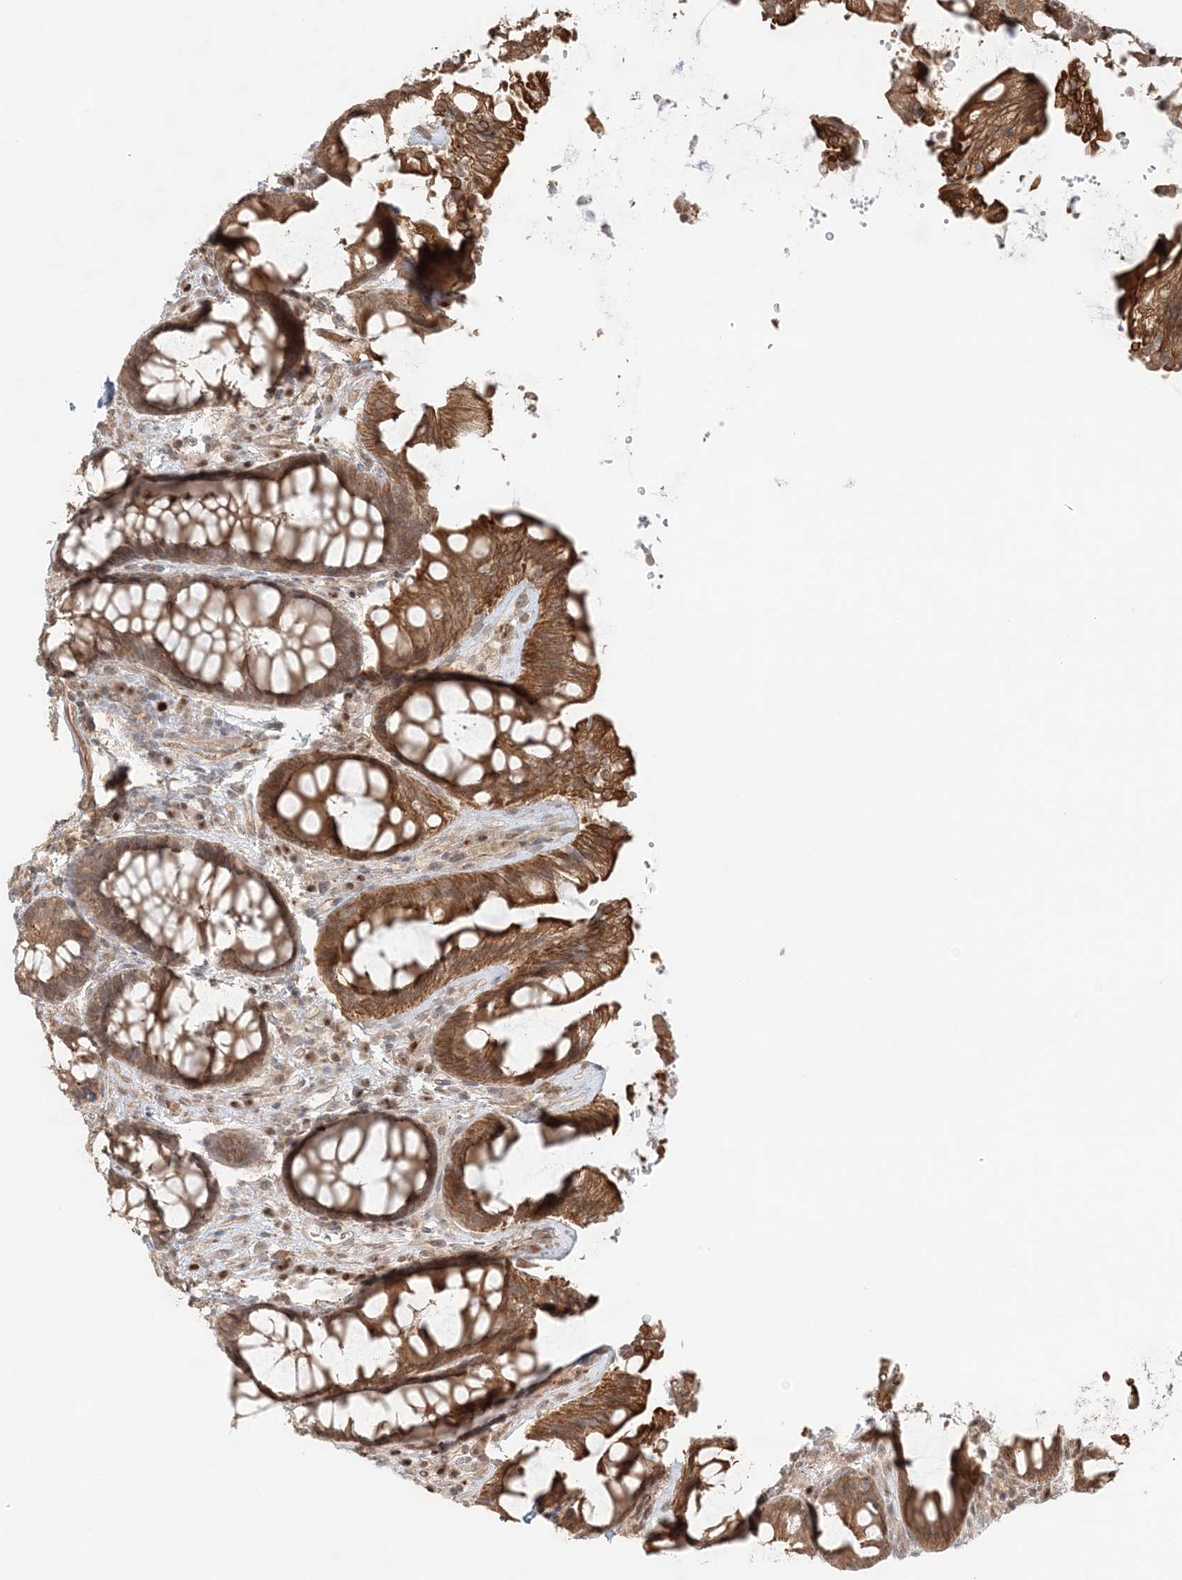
{"staining": {"intensity": "moderate", "quantity": ">75%", "location": "cytoplasmic/membranous"}, "tissue": "rectum", "cell_type": "Glandular cells", "image_type": "normal", "snomed": [{"axis": "morphology", "description": "Normal tissue, NOS"}, {"axis": "topography", "description": "Rectum"}], "caption": "Approximately >75% of glandular cells in benign human rectum show moderate cytoplasmic/membranous protein staining as visualized by brown immunohistochemical staining.", "gene": "KIAA0232", "patient": {"sex": "female", "age": 46}}